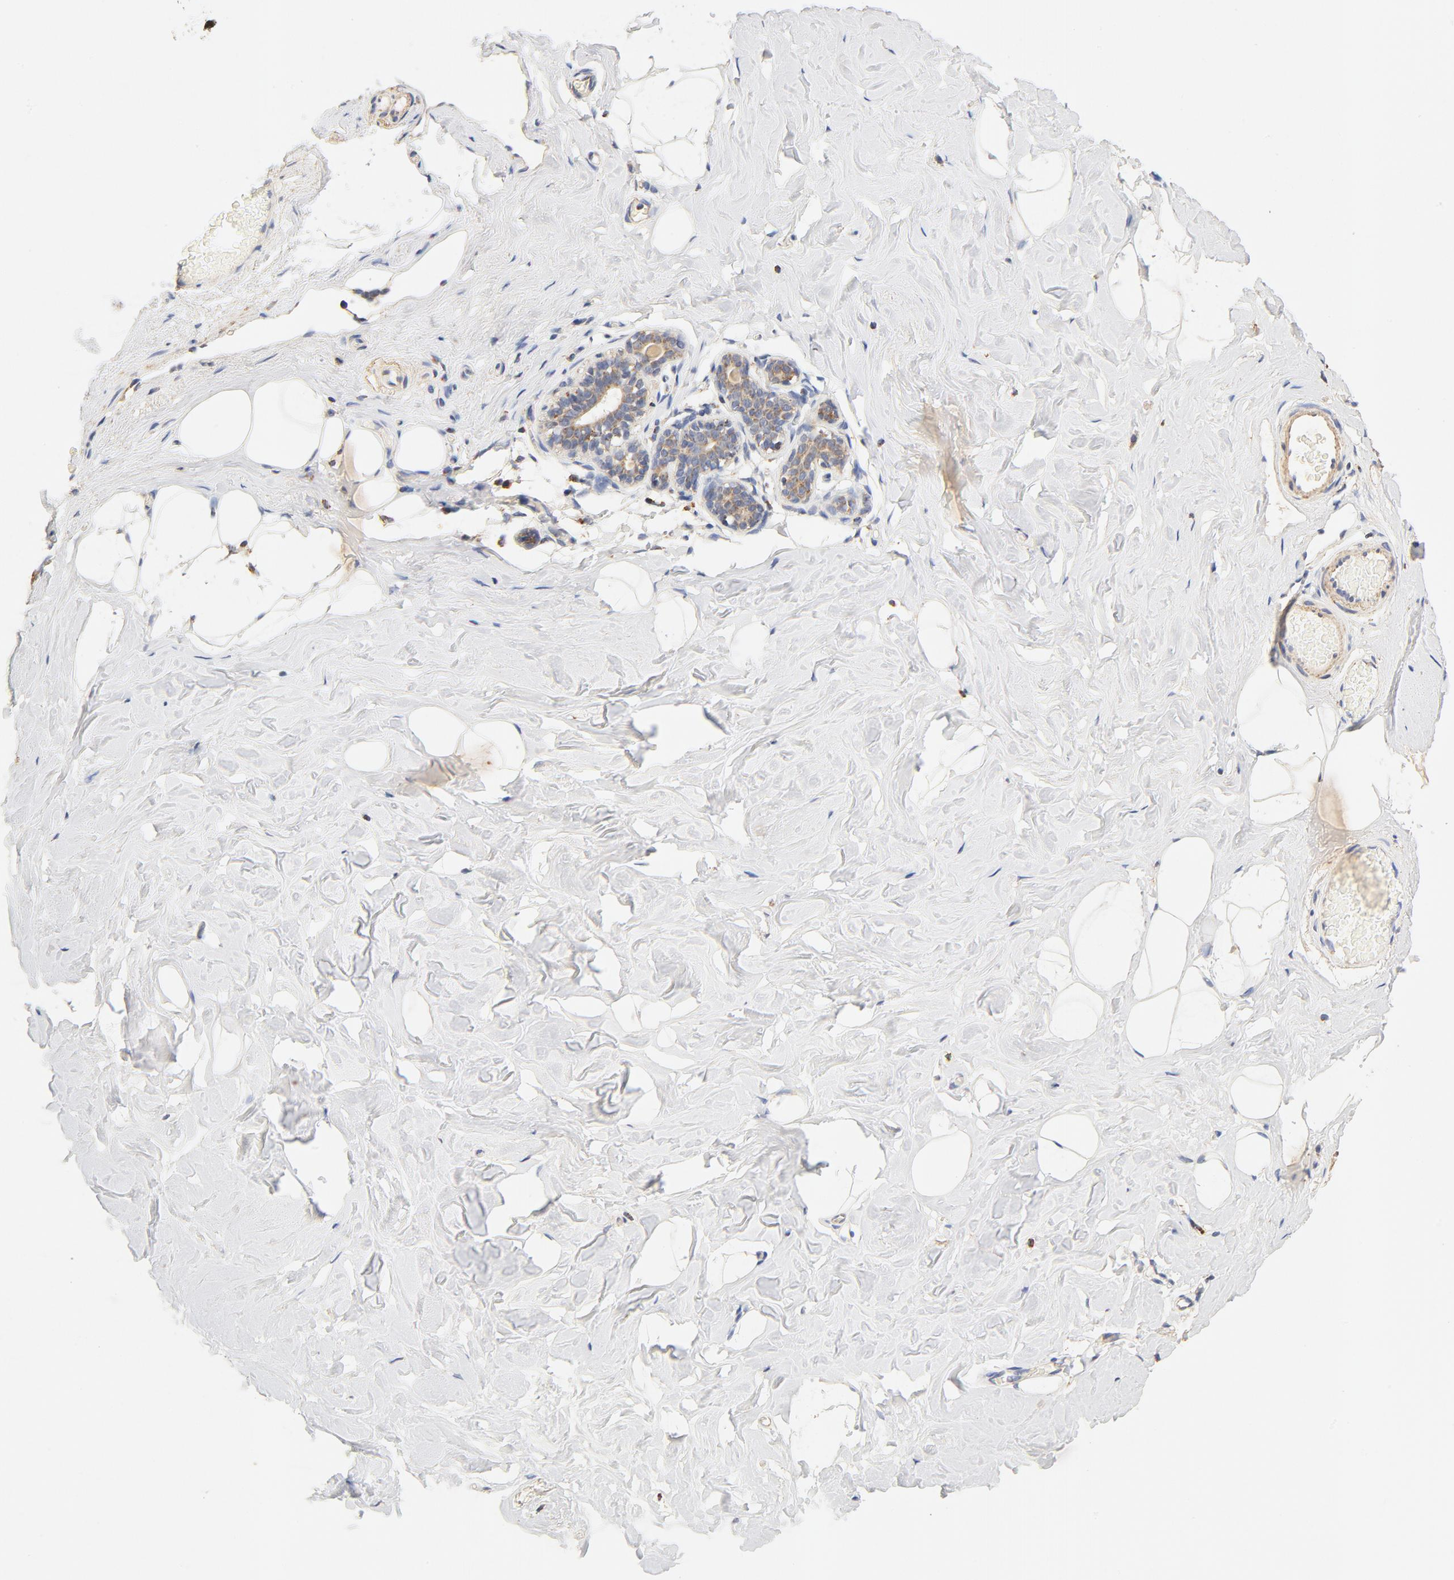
{"staining": {"intensity": "negative", "quantity": "none", "location": "none"}, "tissue": "breast", "cell_type": "Adipocytes", "image_type": "normal", "snomed": [{"axis": "morphology", "description": "Normal tissue, NOS"}, {"axis": "topography", "description": "Breast"}, {"axis": "topography", "description": "Soft tissue"}], "caption": "This is an immunohistochemistry photomicrograph of normal human breast. There is no staining in adipocytes.", "gene": "COX4I1", "patient": {"sex": "female", "age": 75}}